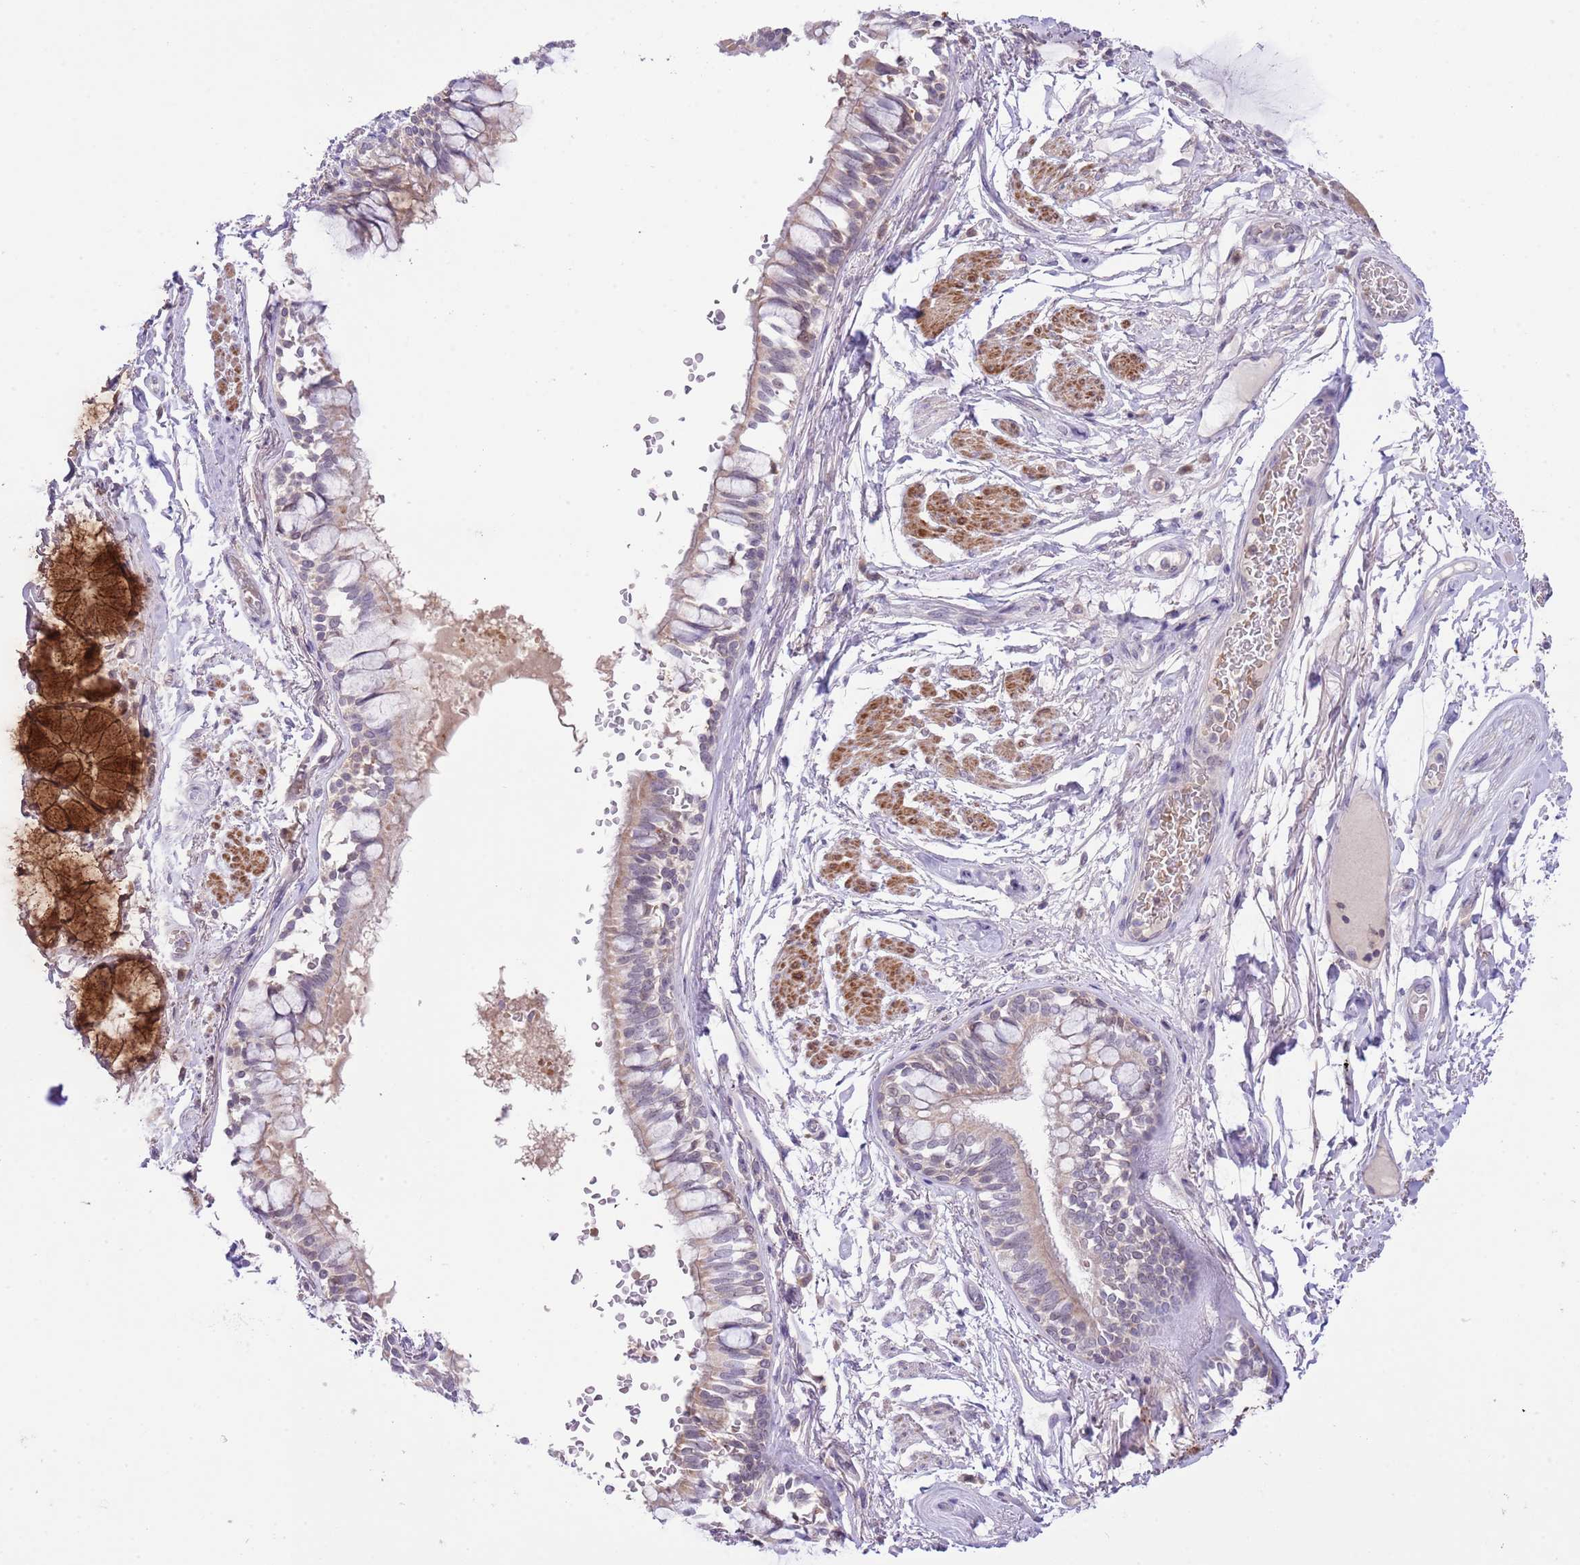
{"staining": {"intensity": "weak", "quantity": "25%-75%", "location": "cytoplasmic/membranous"}, "tissue": "bronchus", "cell_type": "Respiratory epithelial cells", "image_type": "normal", "snomed": [{"axis": "morphology", "description": "Normal tissue, NOS"}, {"axis": "topography", "description": "Bronchus"}], "caption": "Bronchus stained with a brown dye shows weak cytoplasmic/membranous positive positivity in approximately 25%-75% of respiratory epithelial cells.", "gene": "GALK2", "patient": {"sex": "male", "age": 70}}